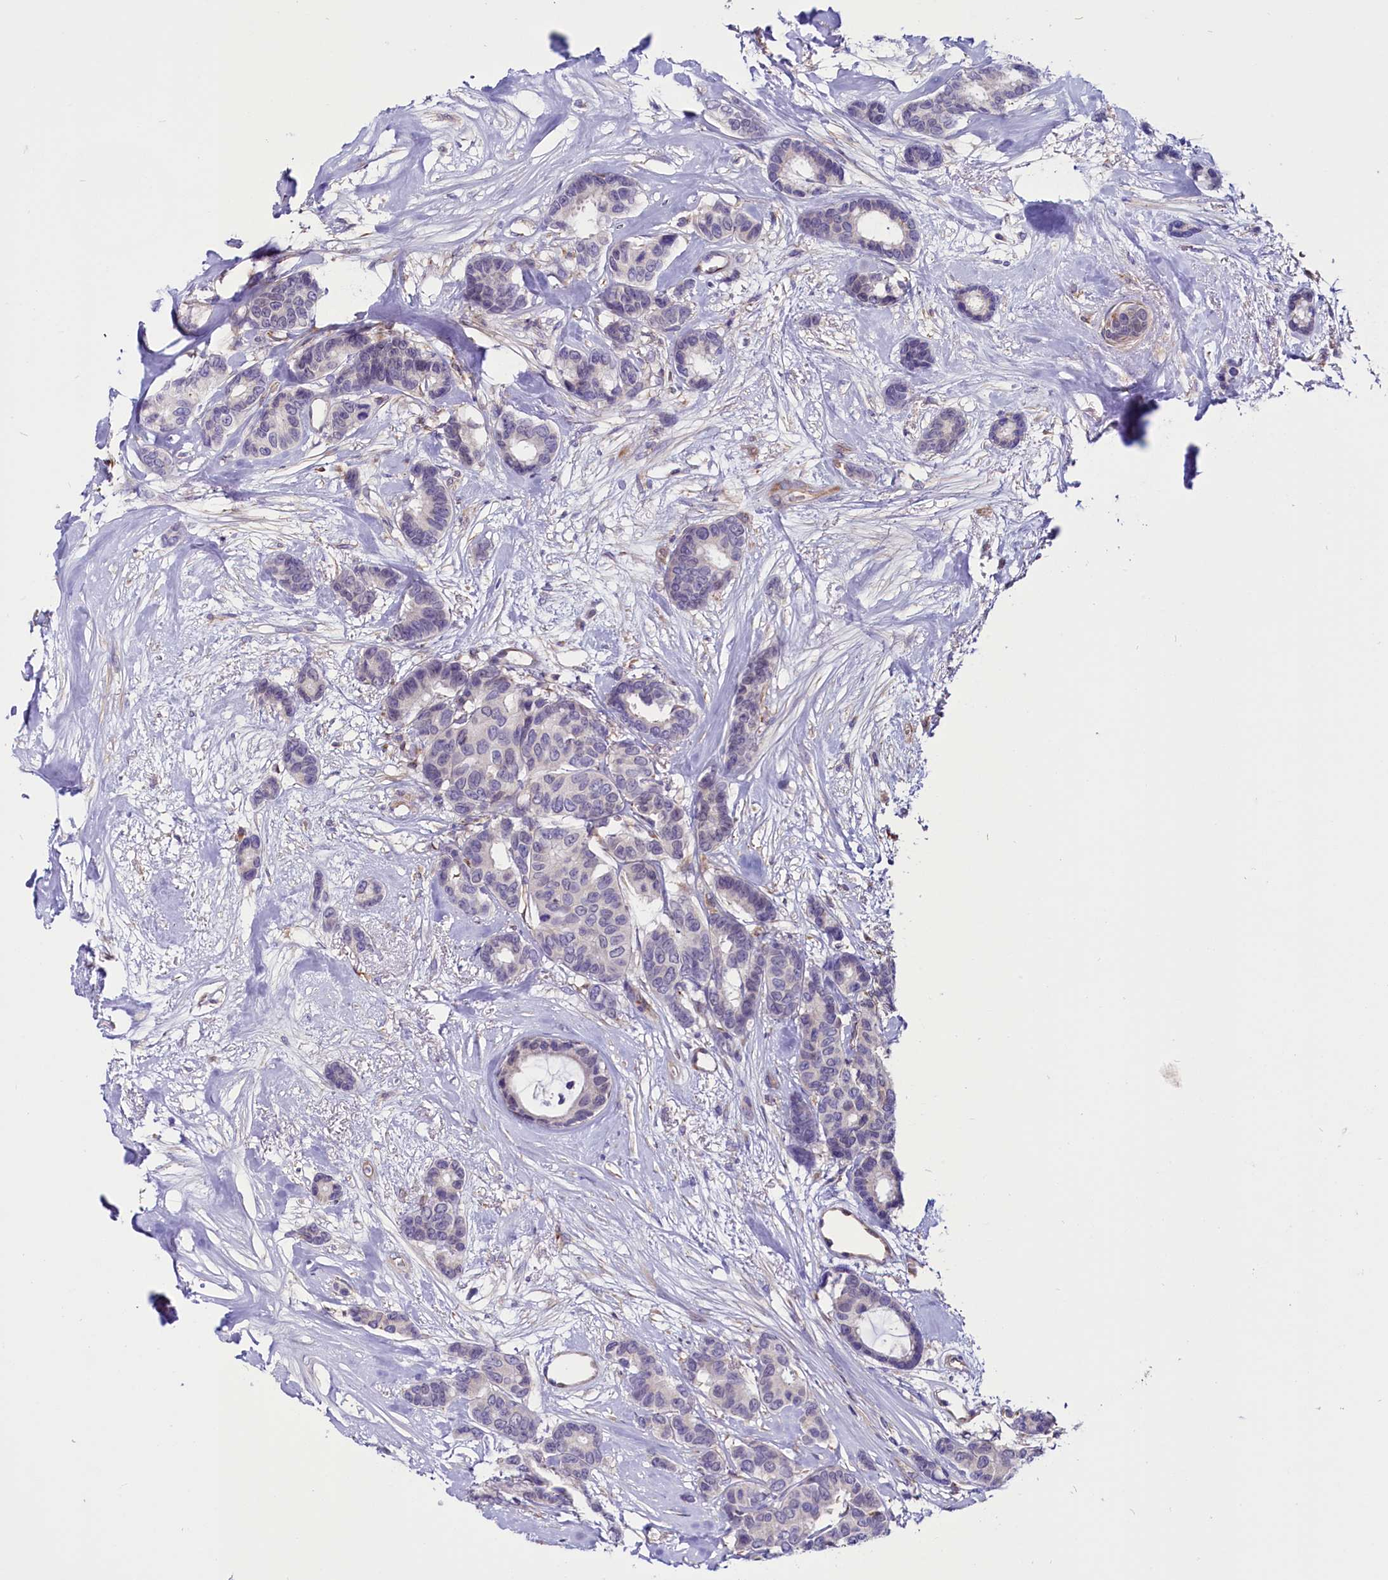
{"staining": {"intensity": "negative", "quantity": "none", "location": "none"}, "tissue": "breast cancer", "cell_type": "Tumor cells", "image_type": "cancer", "snomed": [{"axis": "morphology", "description": "Duct carcinoma"}, {"axis": "topography", "description": "Breast"}], "caption": "Immunohistochemistry (IHC) image of neoplastic tissue: human breast cancer (intraductal carcinoma) stained with DAB (3,3'-diaminobenzidine) reveals no significant protein positivity in tumor cells.", "gene": "PDILT", "patient": {"sex": "female", "age": 87}}